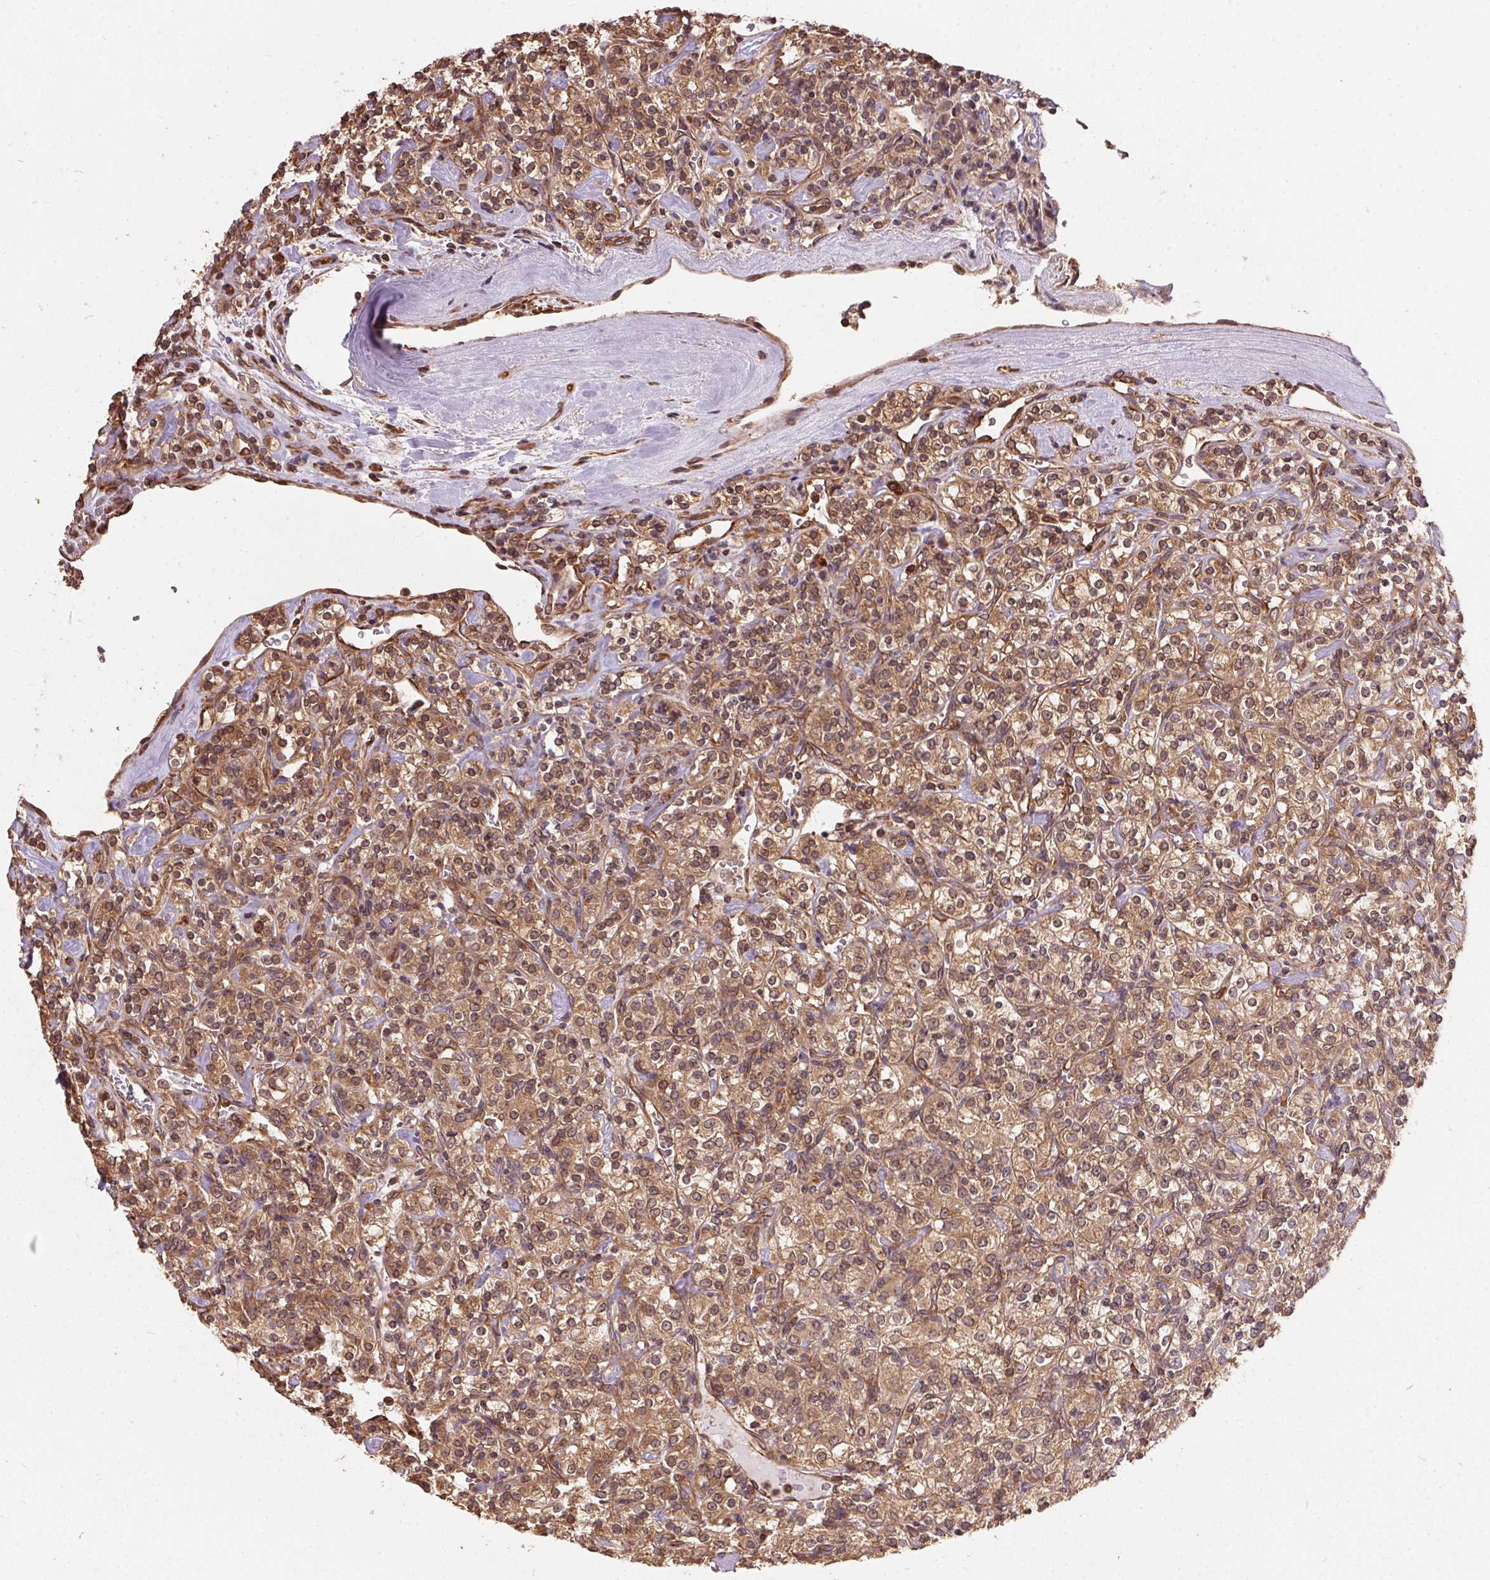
{"staining": {"intensity": "moderate", "quantity": ">75%", "location": "cytoplasmic/membranous,nuclear"}, "tissue": "renal cancer", "cell_type": "Tumor cells", "image_type": "cancer", "snomed": [{"axis": "morphology", "description": "Adenocarcinoma, NOS"}, {"axis": "topography", "description": "Kidney"}], "caption": "A brown stain shows moderate cytoplasmic/membranous and nuclear staining of a protein in human adenocarcinoma (renal) tumor cells.", "gene": "EIF2S1", "patient": {"sex": "male", "age": 77}}